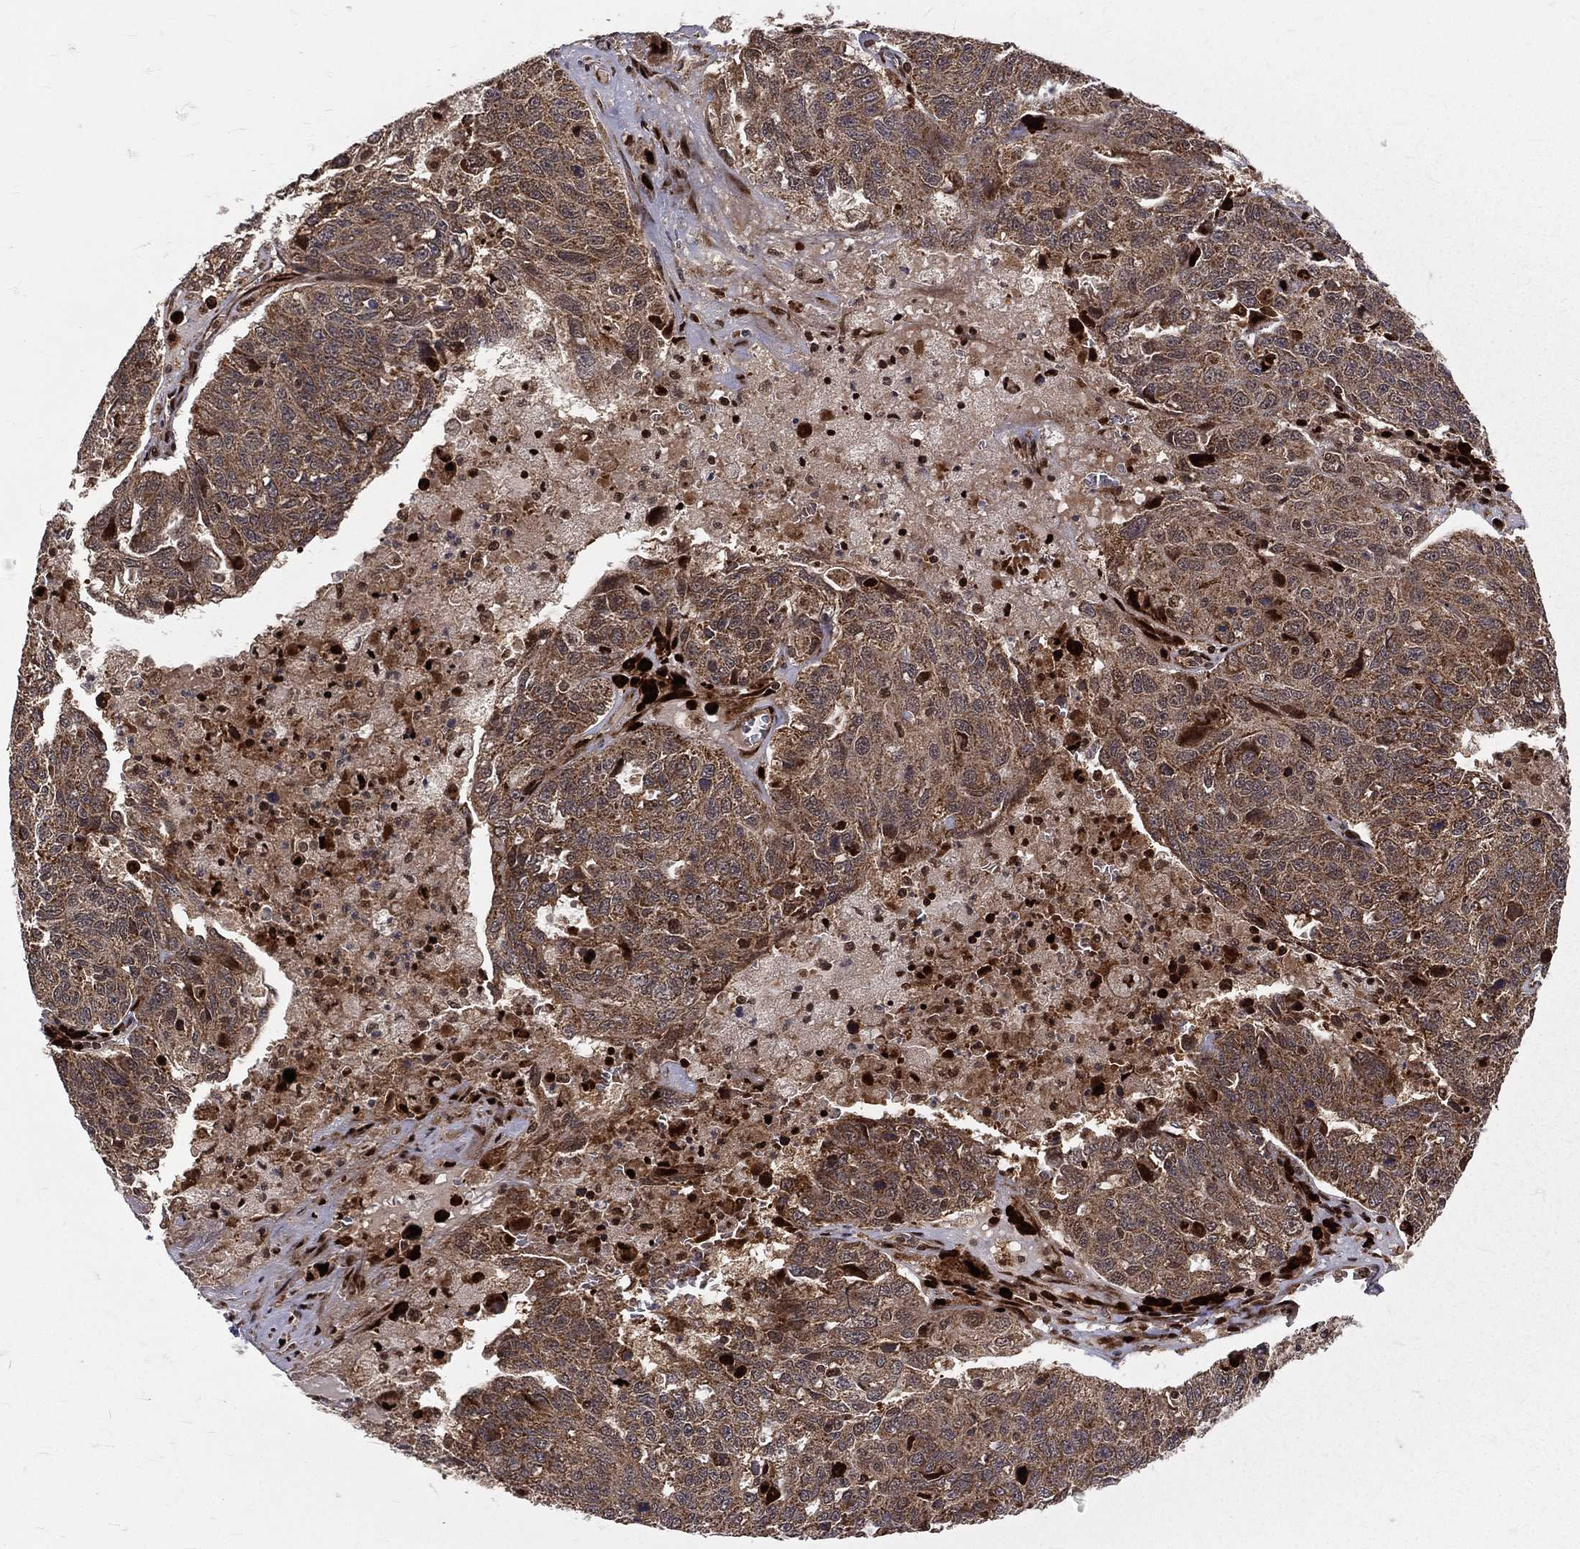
{"staining": {"intensity": "moderate", "quantity": ">75%", "location": "cytoplasmic/membranous"}, "tissue": "ovarian cancer", "cell_type": "Tumor cells", "image_type": "cancer", "snomed": [{"axis": "morphology", "description": "Cystadenocarcinoma, serous, NOS"}, {"axis": "topography", "description": "Ovary"}], "caption": "Serous cystadenocarcinoma (ovarian) tissue exhibits moderate cytoplasmic/membranous staining in about >75% of tumor cells", "gene": "MDM2", "patient": {"sex": "female", "age": 71}}